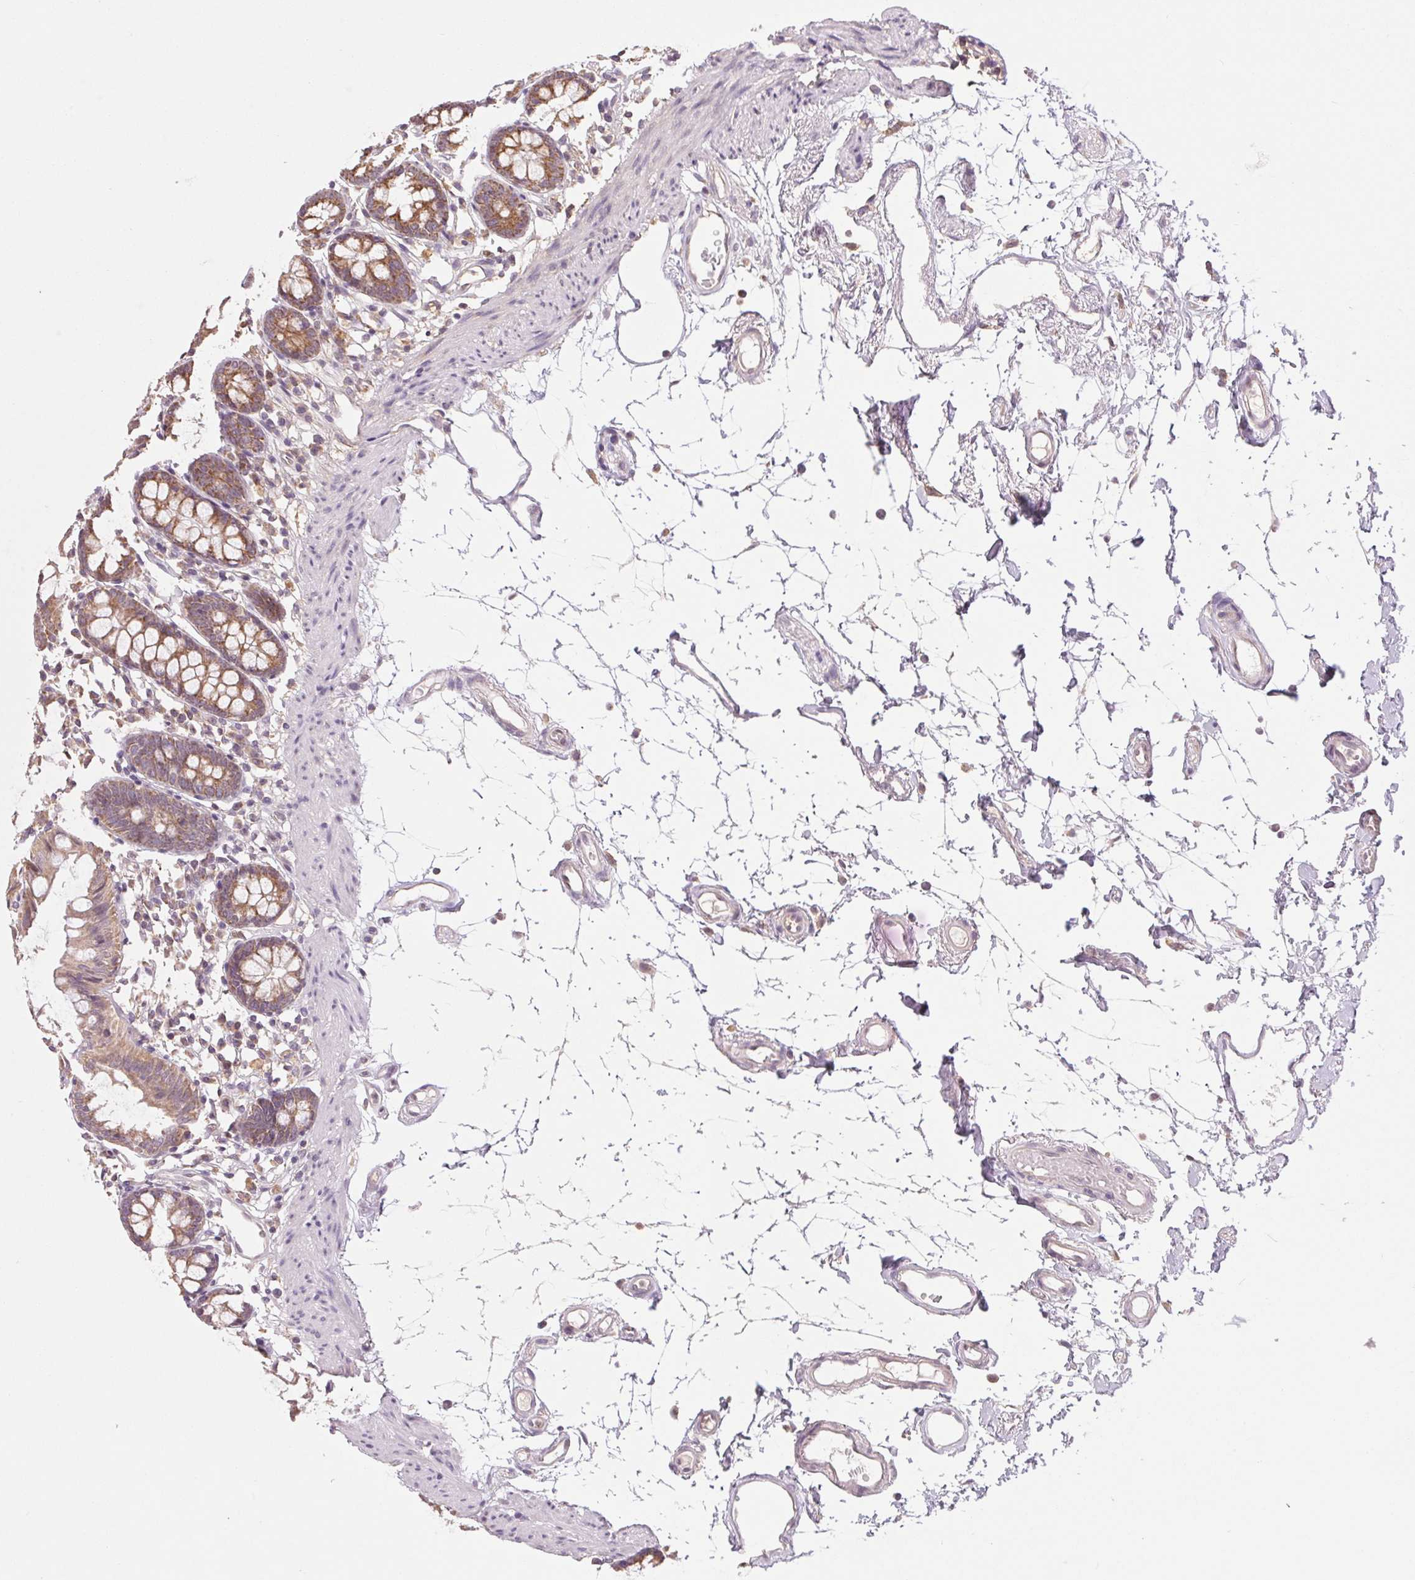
{"staining": {"intensity": "weak", "quantity": "25%-75%", "location": "cytoplasmic/membranous"}, "tissue": "colon", "cell_type": "Endothelial cells", "image_type": "normal", "snomed": [{"axis": "morphology", "description": "Normal tissue, NOS"}, {"axis": "topography", "description": "Colon"}], "caption": "The image shows staining of unremarkable colon, revealing weak cytoplasmic/membranous protein positivity (brown color) within endothelial cells. Nuclei are stained in blue.", "gene": "MAP3K5", "patient": {"sex": "female", "age": 84}}